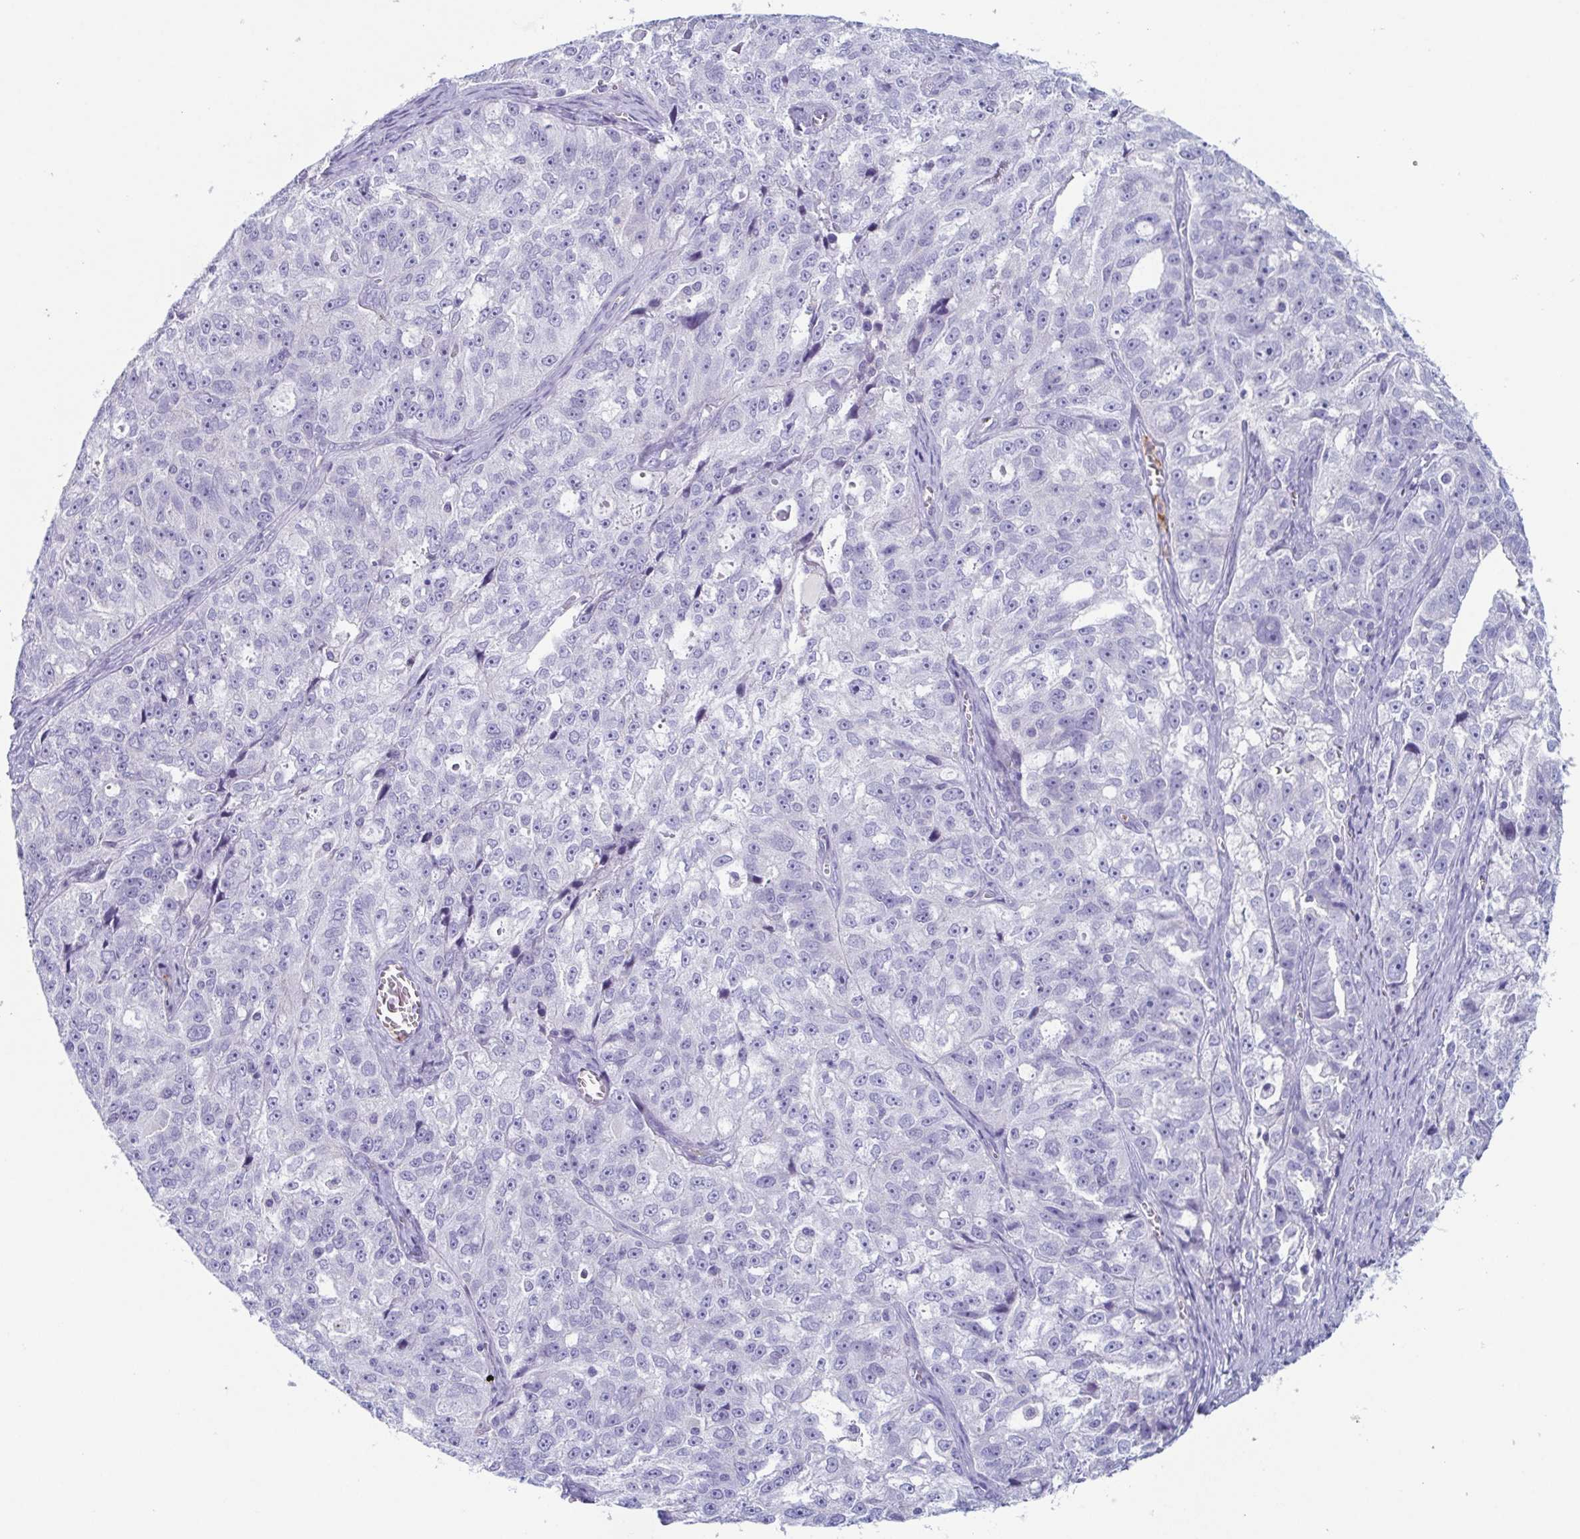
{"staining": {"intensity": "negative", "quantity": "none", "location": "none"}, "tissue": "ovarian cancer", "cell_type": "Tumor cells", "image_type": "cancer", "snomed": [{"axis": "morphology", "description": "Cystadenocarcinoma, serous, NOS"}, {"axis": "topography", "description": "Ovary"}], "caption": "Ovarian cancer (serous cystadenocarcinoma) was stained to show a protein in brown. There is no significant staining in tumor cells.", "gene": "LYRM2", "patient": {"sex": "female", "age": 51}}